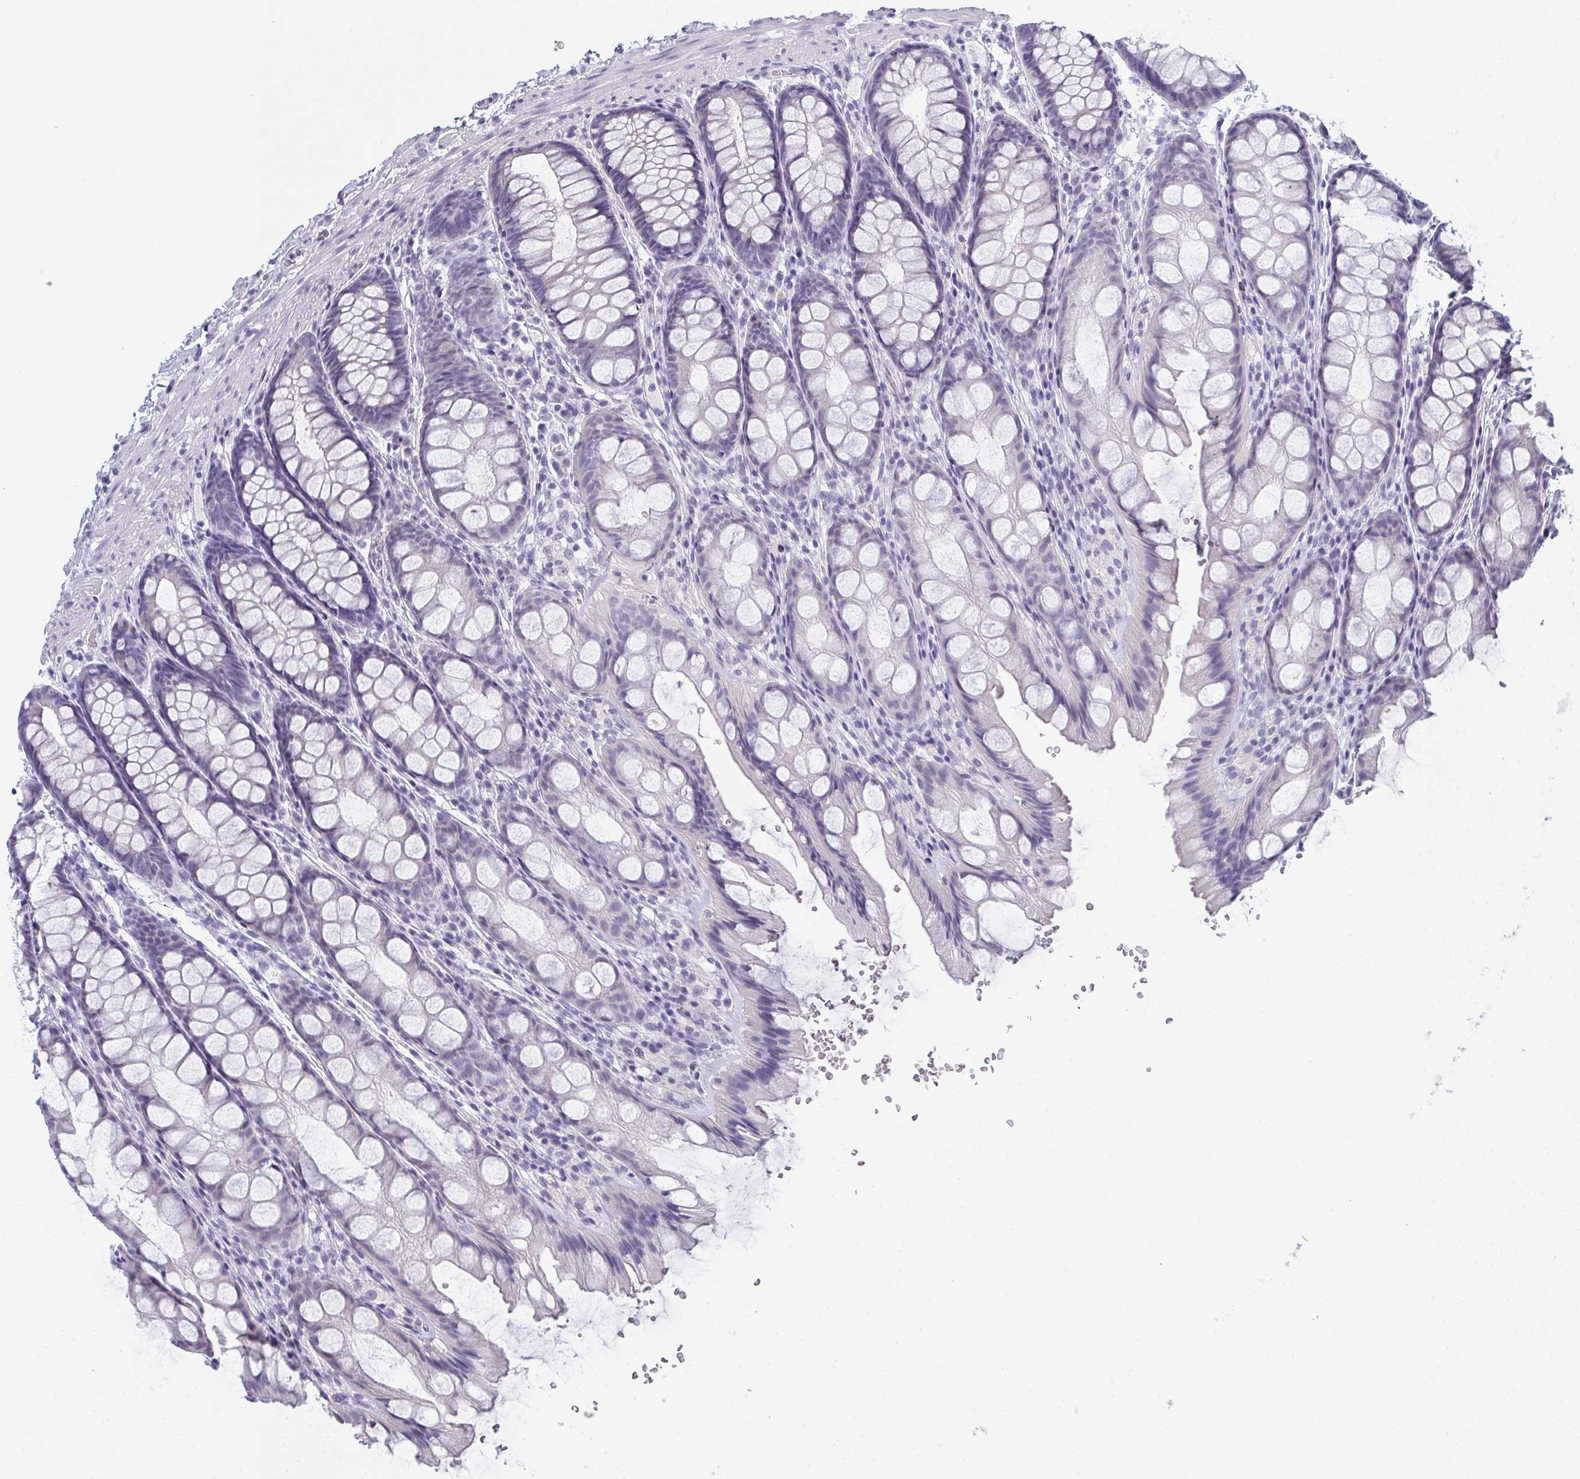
{"staining": {"intensity": "negative", "quantity": "none", "location": "none"}, "tissue": "colon", "cell_type": "Endothelial cells", "image_type": "normal", "snomed": [{"axis": "morphology", "description": "Normal tissue, NOS"}, {"axis": "topography", "description": "Colon"}], "caption": "A micrograph of colon stained for a protein reveals no brown staining in endothelial cells. Brightfield microscopy of immunohistochemistry stained with DAB (brown) and hematoxylin (blue), captured at high magnification.", "gene": "SLC36A2", "patient": {"sex": "male", "age": 47}}